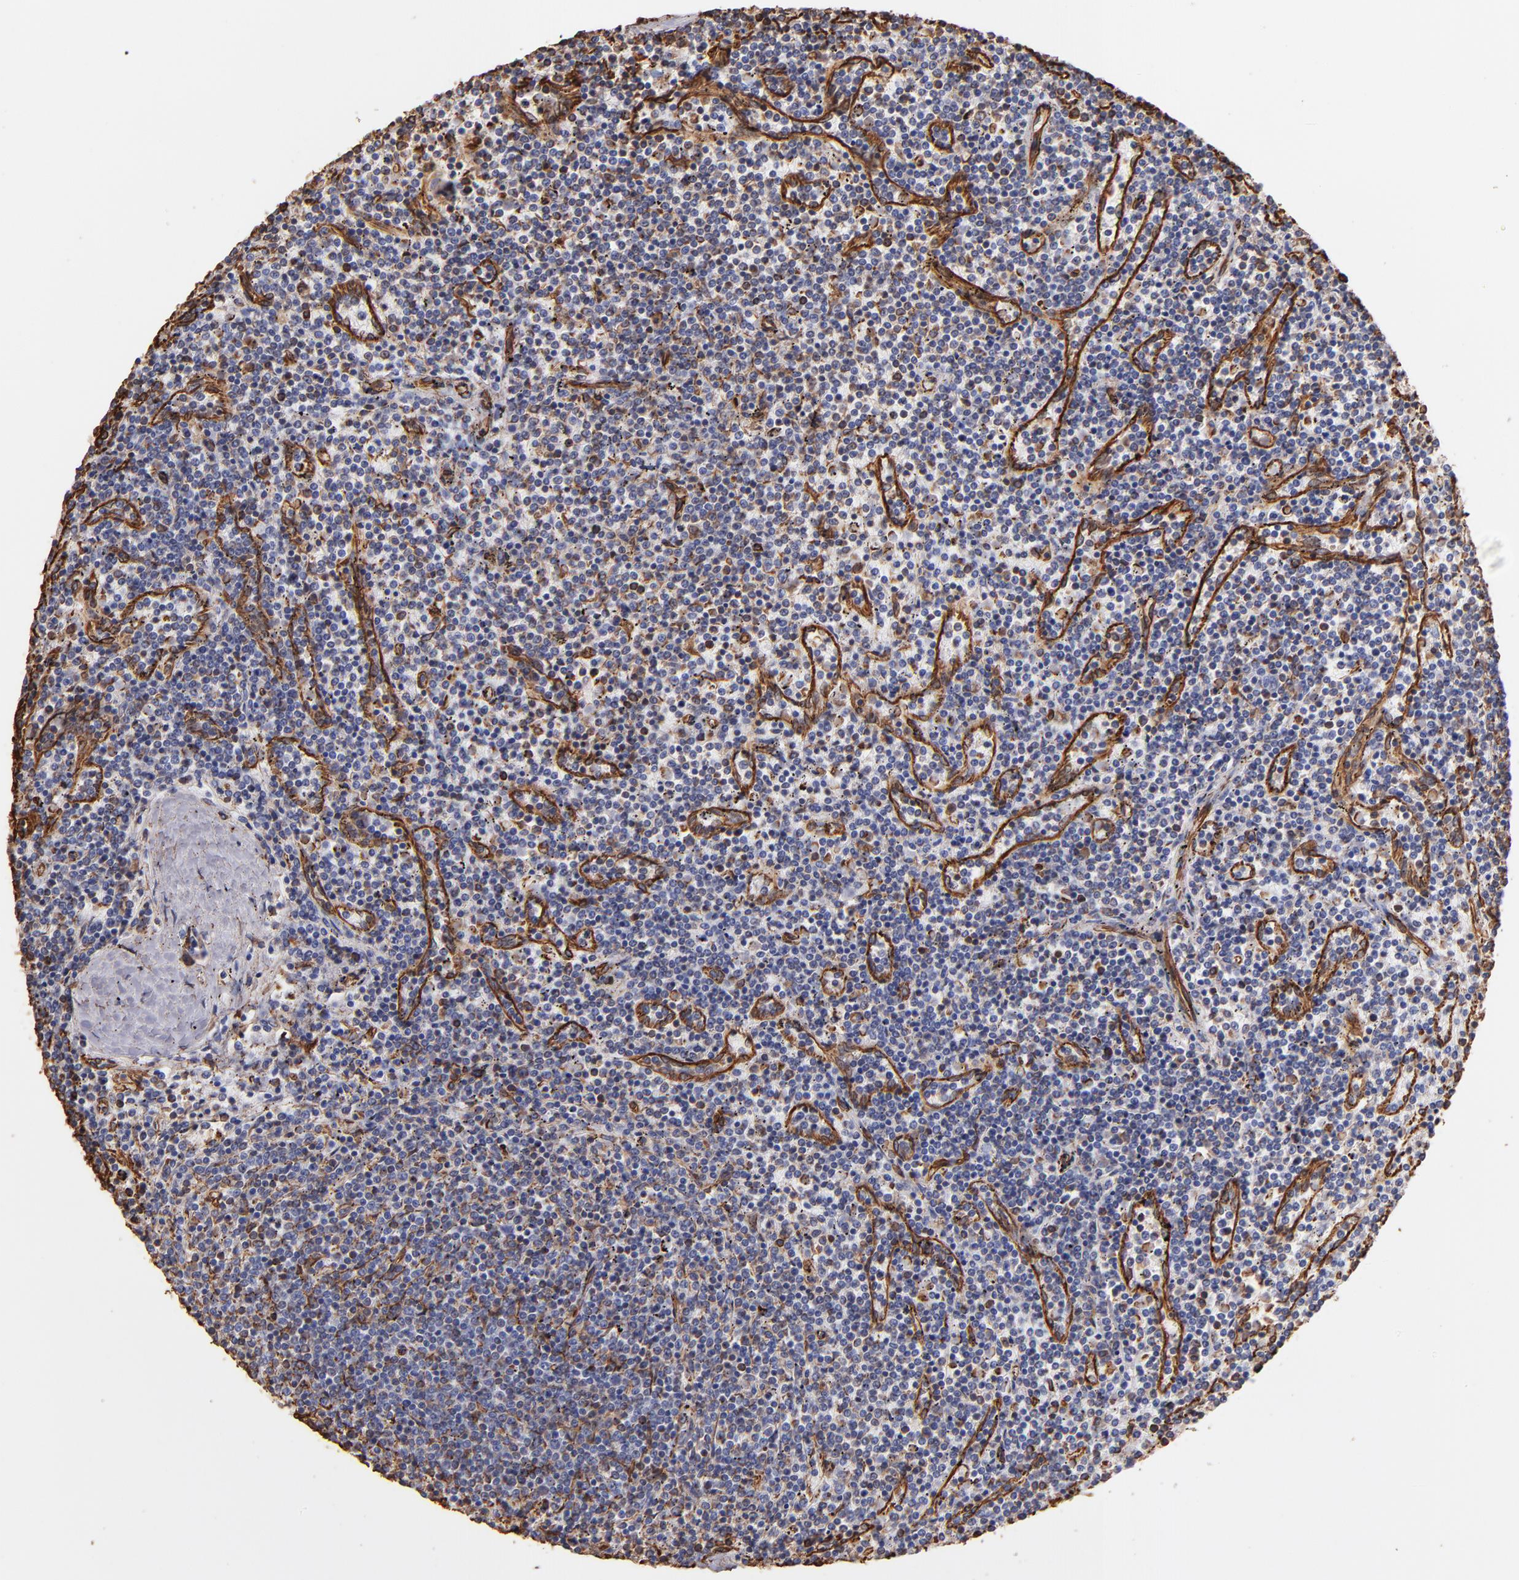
{"staining": {"intensity": "moderate", "quantity": "25%-75%", "location": "cytoplasmic/membranous"}, "tissue": "lymphoma", "cell_type": "Tumor cells", "image_type": "cancer", "snomed": [{"axis": "morphology", "description": "Malignant lymphoma, non-Hodgkin's type, Low grade"}, {"axis": "topography", "description": "Spleen"}], "caption": "Low-grade malignant lymphoma, non-Hodgkin's type stained with IHC demonstrates moderate cytoplasmic/membranous positivity in approximately 25%-75% of tumor cells. (DAB (3,3'-diaminobenzidine) IHC, brown staining for protein, blue staining for nuclei).", "gene": "VIM", "patient": {"sex": "female", "age": 50}}